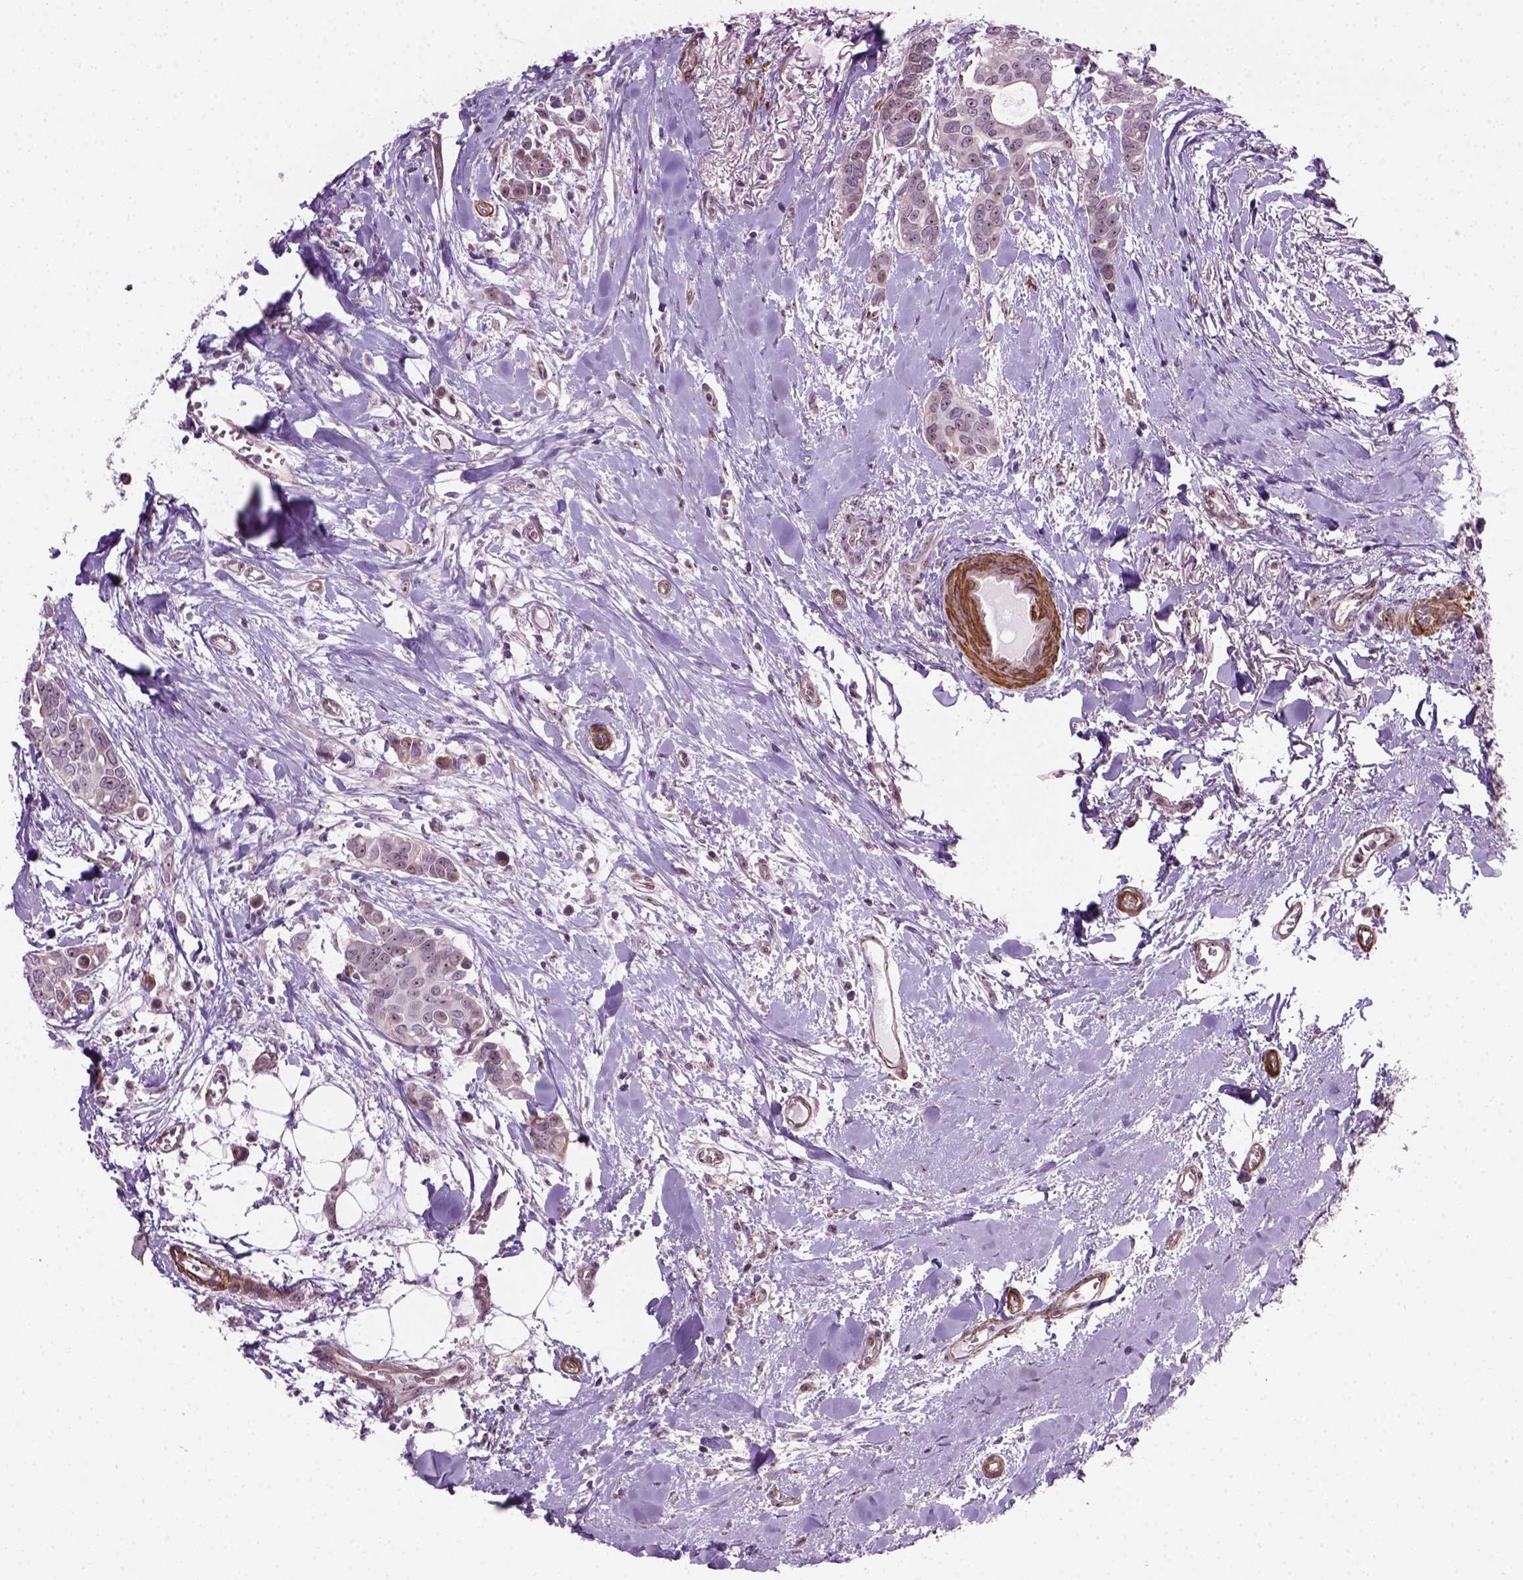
{"staining": {"intensity": "weak", "quantity": ">75%", "location": "nuclear"}, "tissue": "breast cancer", "cell_type": "Tumor cells", "image_type": "cancer", "snomed": [{"axis": "morphology", "description": "Duct carcinoma"}, {"axis": "topography", "description": "Breast"}], "caption": "DAB immunohistochemical staining of human infiltrating ductal carcinoma (breast) displays weak nuclear protein positivity in about >75% of tumor cells. (Brightfield microscopy of DAB IHC at high magnification).", "gene": "RRS1", "patient": {"sex": "female", "age": 54}}